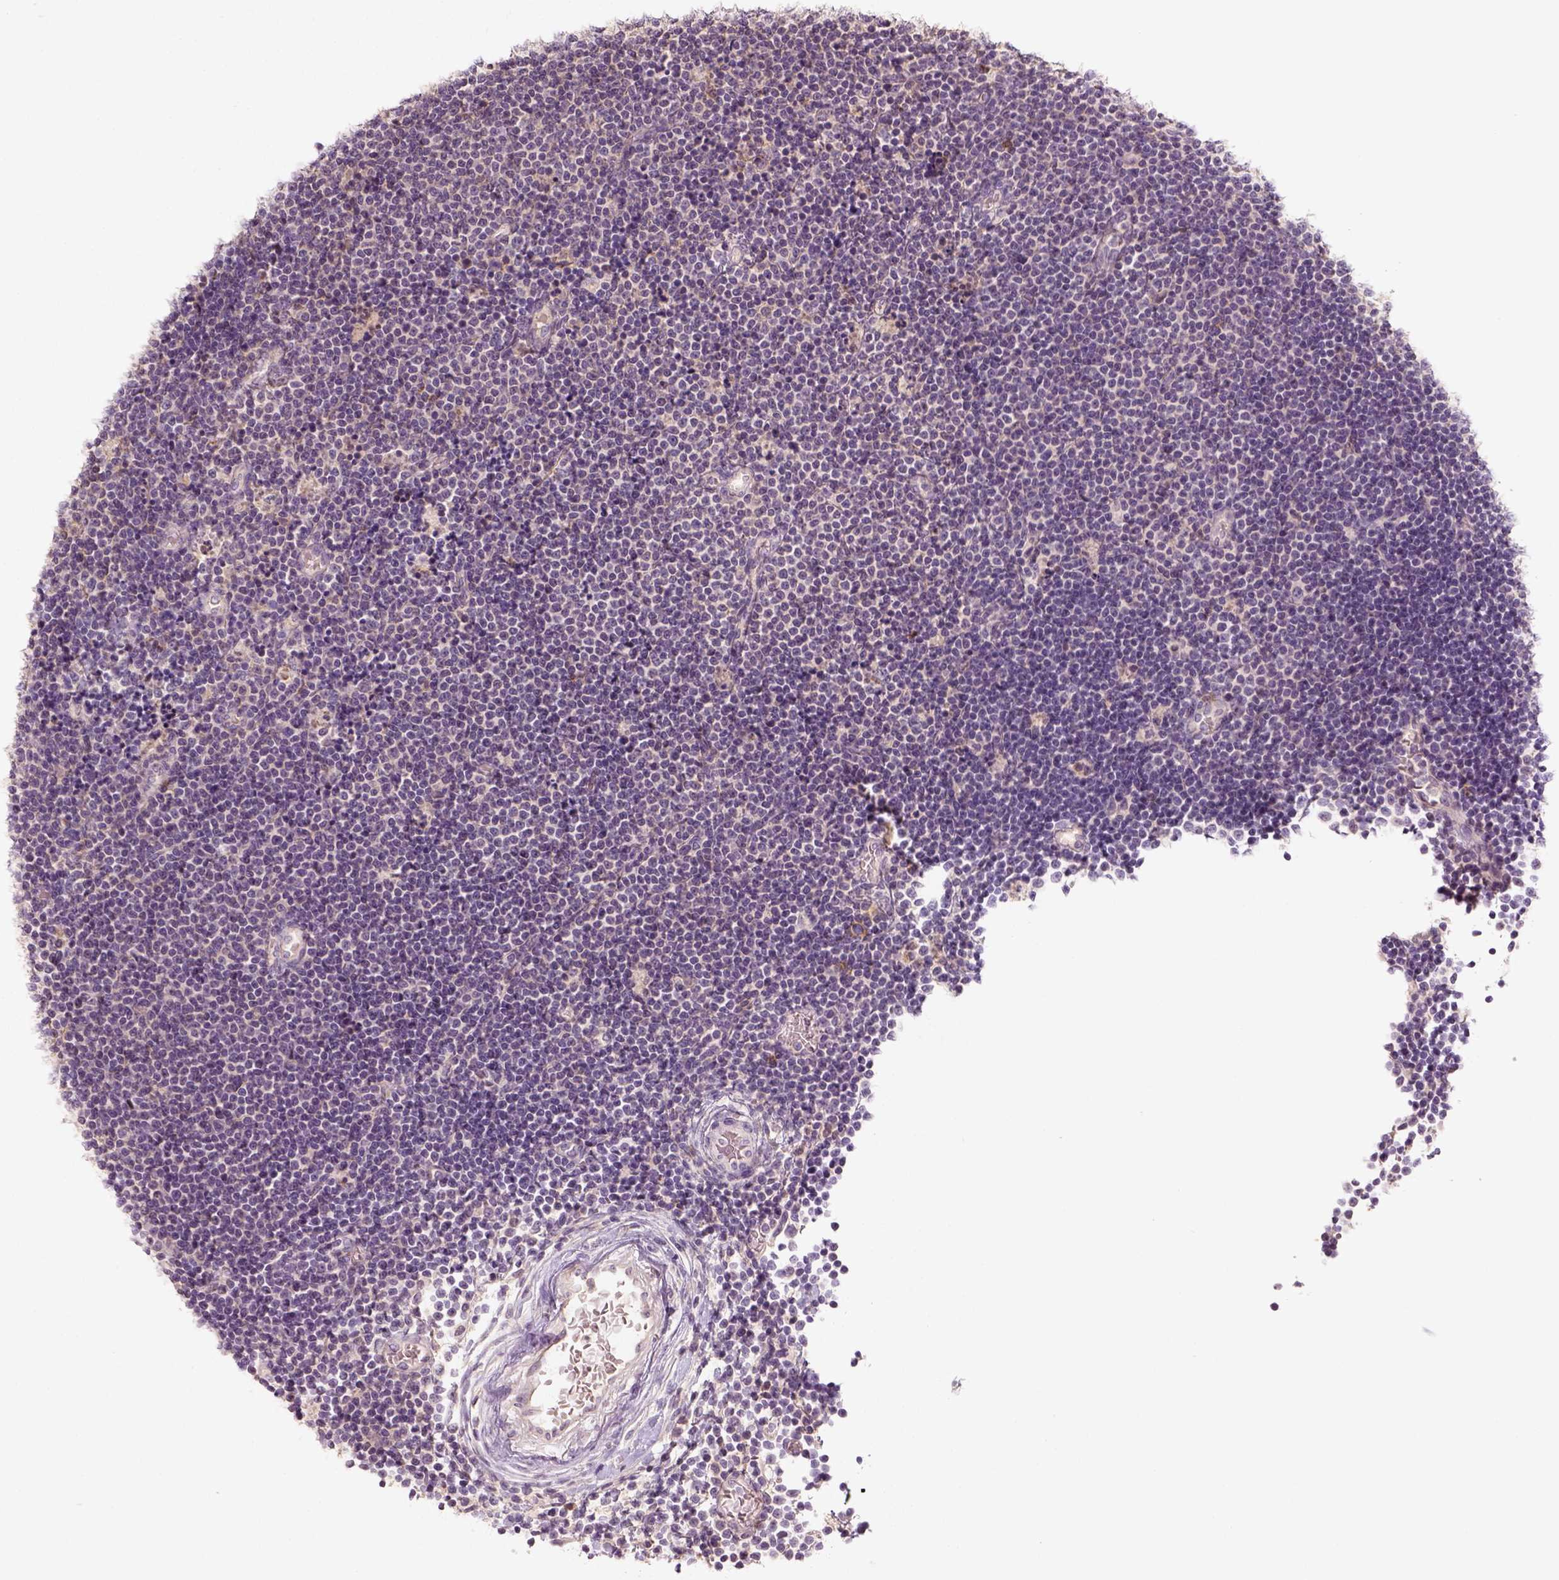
{"staining": {"intensity": "negative", "quantity": "none", "location": "none"}, "tissue": "lymphoma", "cell_type": "Tumor cells", "image_type": "cancer", "snomed": [{"axis": "morphology", "description": "Malignant lymphoma, non-Hodgkin's type, Low grade"}, {"axis": "topography", "description": "Brain"}], "caption": "DAB (3,3'-diaminobenzidine) immunohistochemical staining of low-grade malignant lymphoma, non-Hodgkin's type displays no significant positivity in tumor cells.", "gene": "AQP9", "patient": {"sex": "female", "age": 66}}